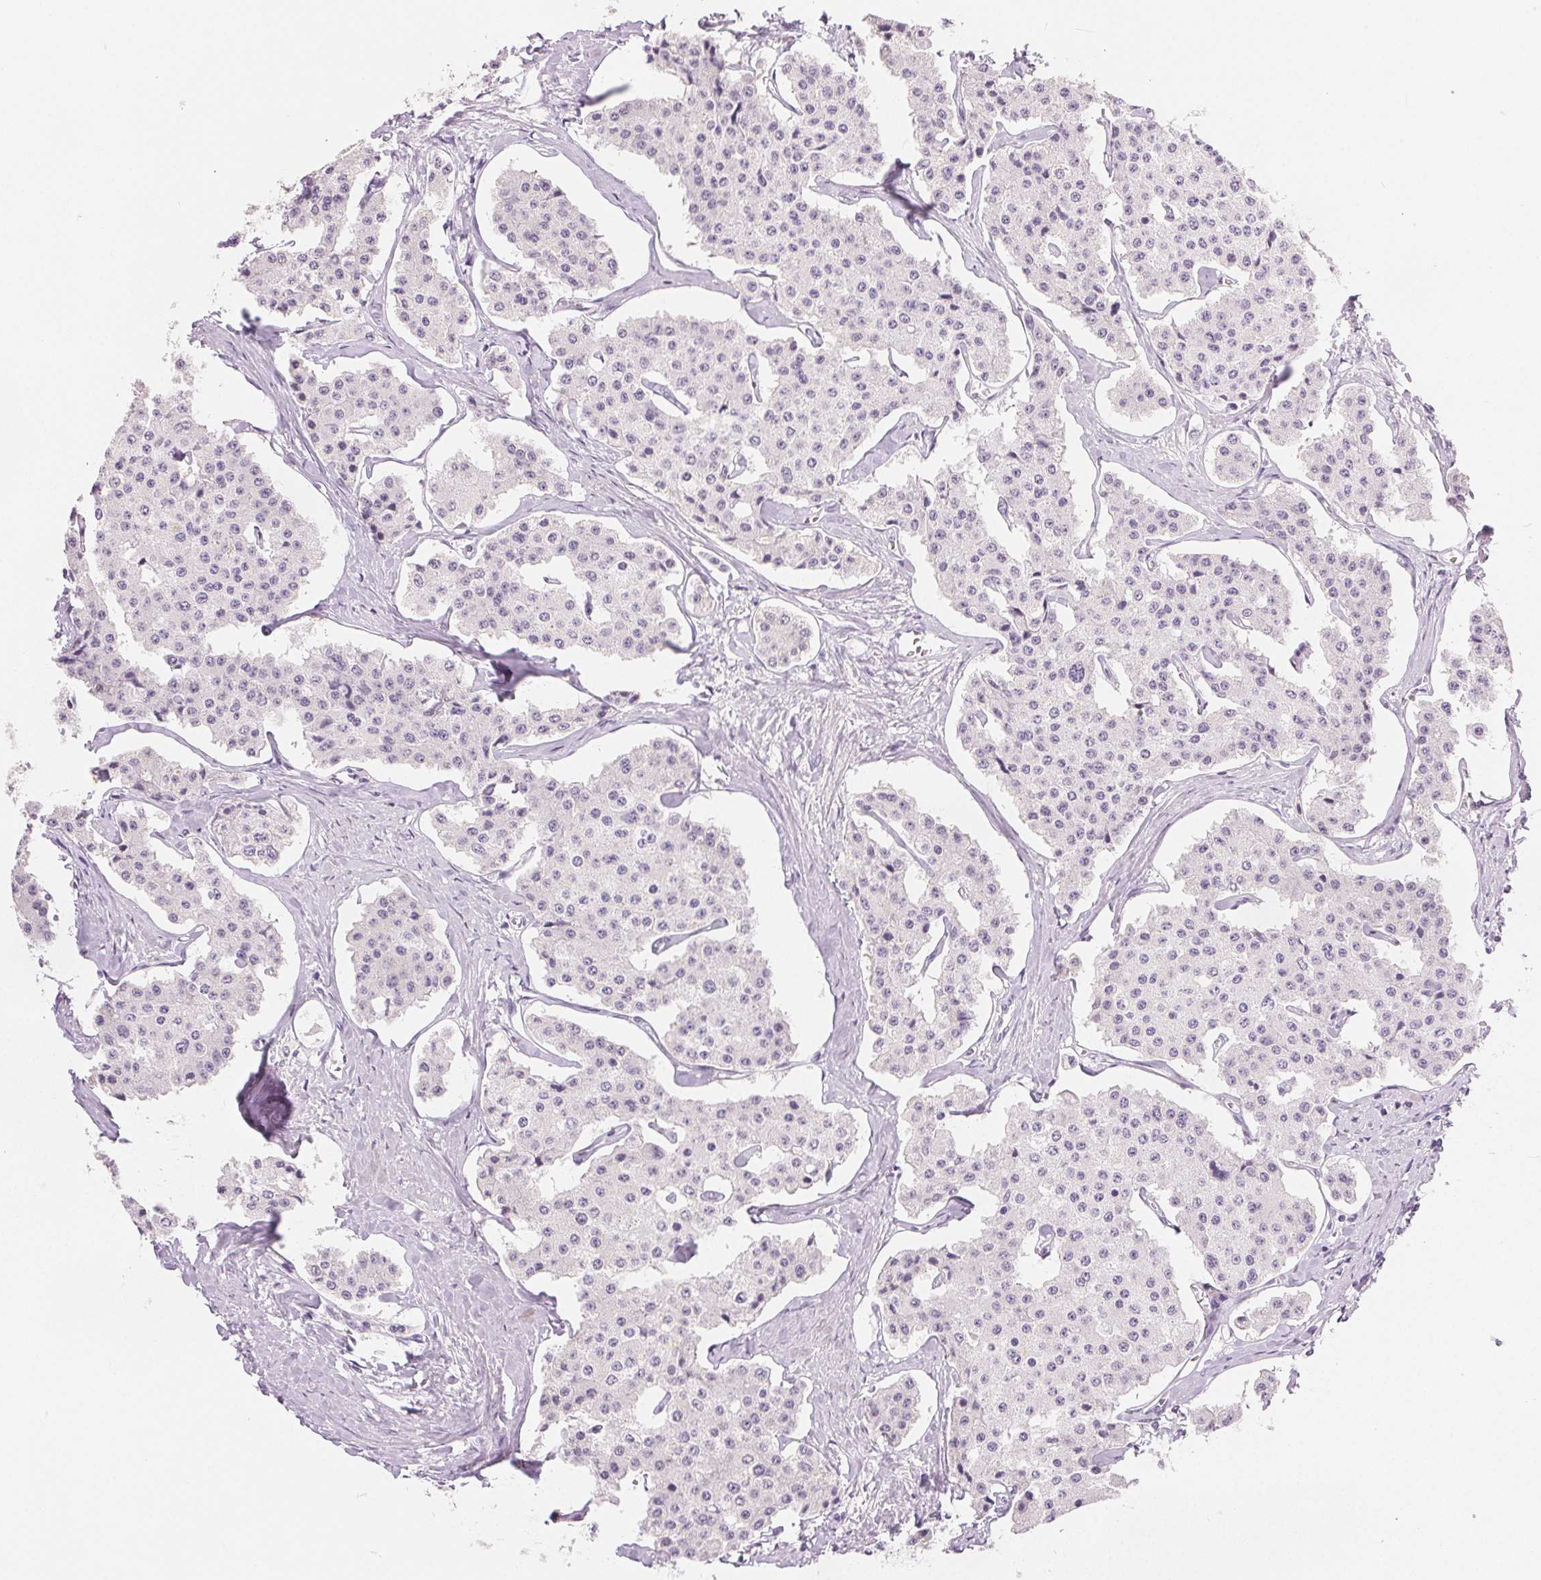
{"staining": {"intensity": "negative", "quantity": "none", "location": "none"}, "tissue": "carcinoid", "cell_type": "Tumor cells", "image_type": "cancer", "snomed": [{"axis": "morphology", "description": "Carcinoid, malignant, NOS"}, {"axis": "topography", "description": "Small intestine"}], "caption": "Photomicrograph shows no significant protein positivity in tumor cells of carcinoid. (Stains: DAB immunohistochemistry with hematoxylin counter stain, Microscopy: brightfield microscopy at high magnification).", "gene": "CA12", "patient": {"sex": "female", "age": 65}}